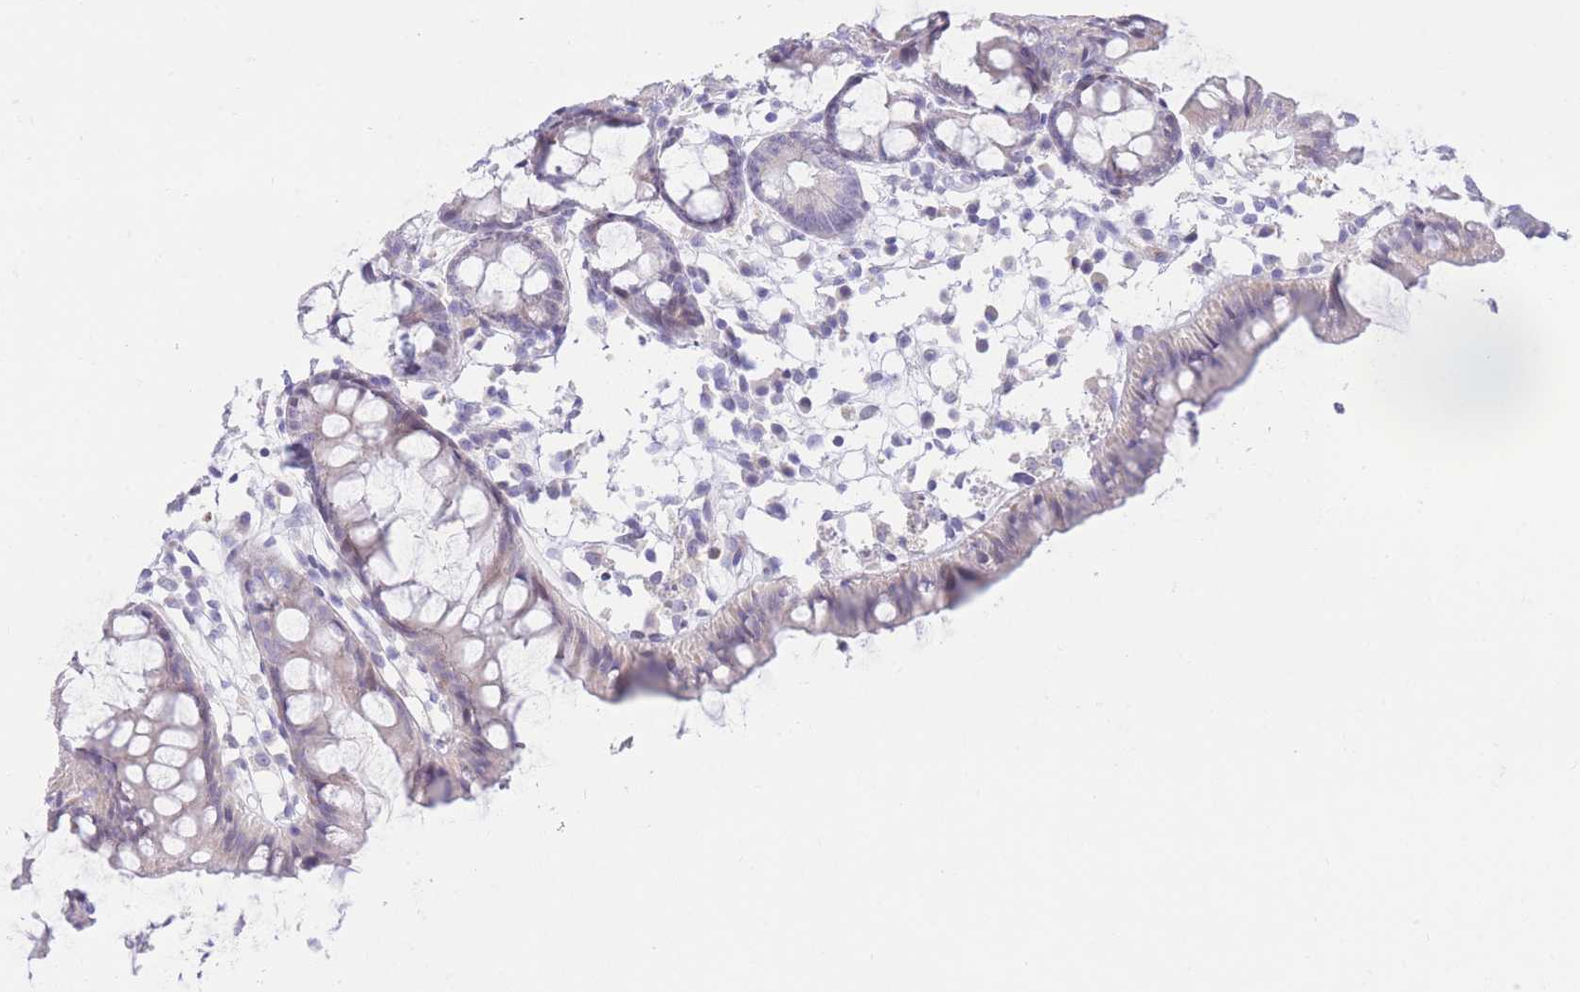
{"staining": {"intensity": "weak", "quantity": "25%-75%", "location": "cytoplasmic/membranous"}, "tissue": "colon", "cell_type": "Glandular cells", "image_type": "normal", "snomed": [{"axis": "morphology", "description": "Normal tissue, NOS"}, {"axis": "topography", "description": "Colon"}], "caption": "High-magnification brightfield microscopy of benign colon stained with DAB (brown) and counterstained with hematoxylin (blue). glandular cells exhibit weak cytoplasmic/membranous staining is appreciated in approximately25%-75% of cells. (DAB IHC, brown staining for protein, blue staining for nuclei).", "gene": "RPL39L", "patient": {"sex": "female", "age": 84}}